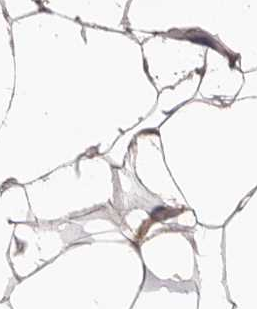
{"staining": {"intensity": "weak", "quantity": ">75%", "location": "cytoplasmic/membranous"}, "tissue": "adipose tissue", "cell_type": "Adipocytes", "image_type": "normal", "snomed": [{"axis": "morphology", "description": "Normal tissue, NOS"}, {"axis": "morphology", "description": "Fibrosis, NOS"}, {"axis": "topography", "description": "Breast"}, {"axis": "topography", "description": "Adipose tissue"}], "caption": "This micrograph shows immunohistochemistry staining of benign human adipose tissue, with low weak cytoplasmic/membranous positivity in approximately >75% of adipocytes.", "gene": "ADAMTS20", "patient": {"sex": "female", "age": 39}}